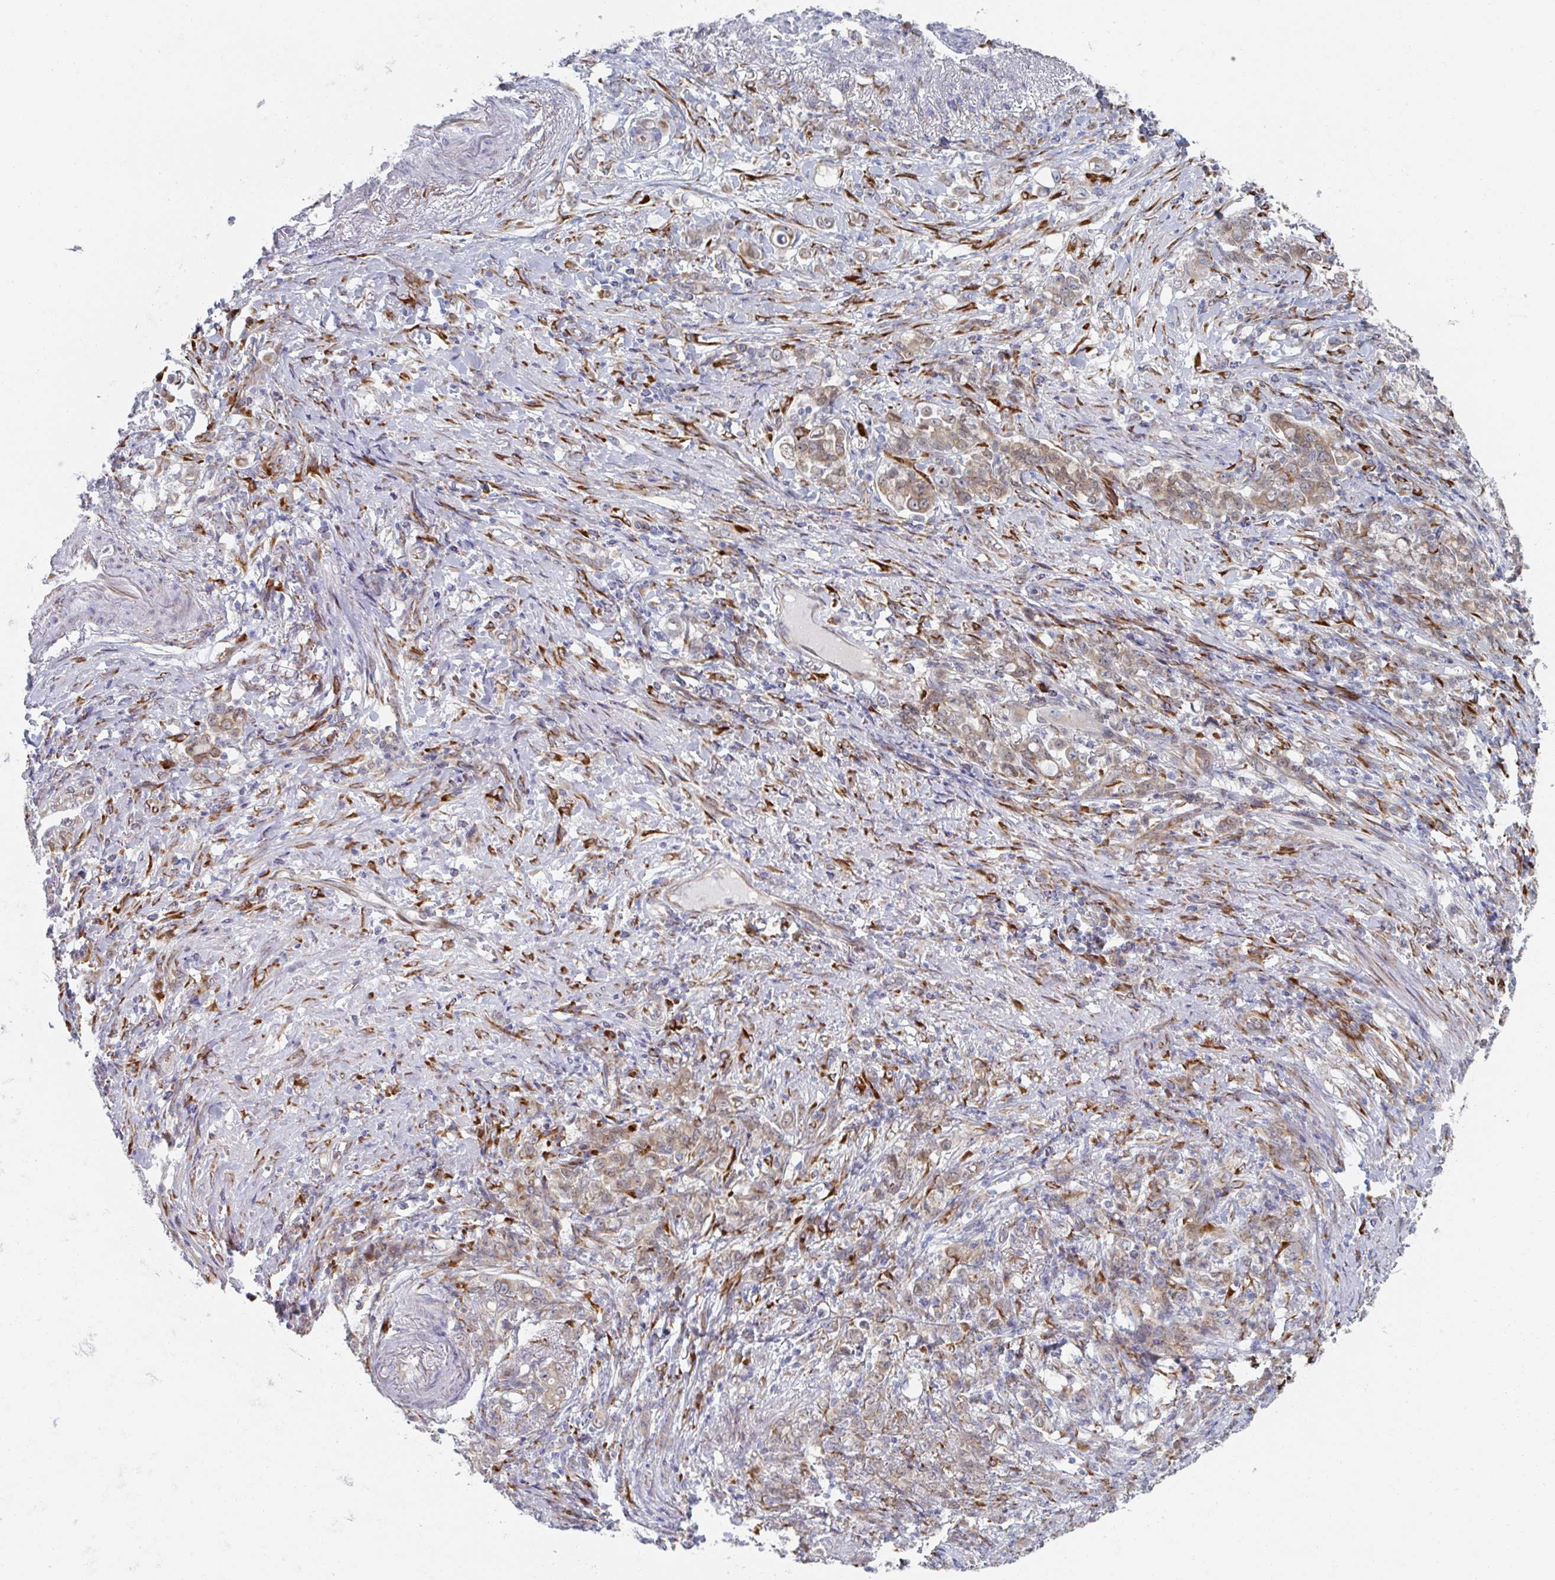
{"staining": {"intensity": "weak", "quantity": ">75%", "location": "cytoplasmic/membranous"}, "tissue": "stomach cancer", "cell_type": "Tumor cells", "image_type": "cancer", "snomed": [{"axis": "morphology", "description": "Adenocarcinoma, NOS"}, {"axis": "topography", "description": "Stomach"}], "caption": "This photomicrograph reveals immunohistochemistry staining of human stomach cancer (adenocarcinoma), with low weak cytoplasmic/membranous staining in about >75% of tumor cells.", "gene": "TRAPPC10", "patient": {"sex": "female", "age": 79}}